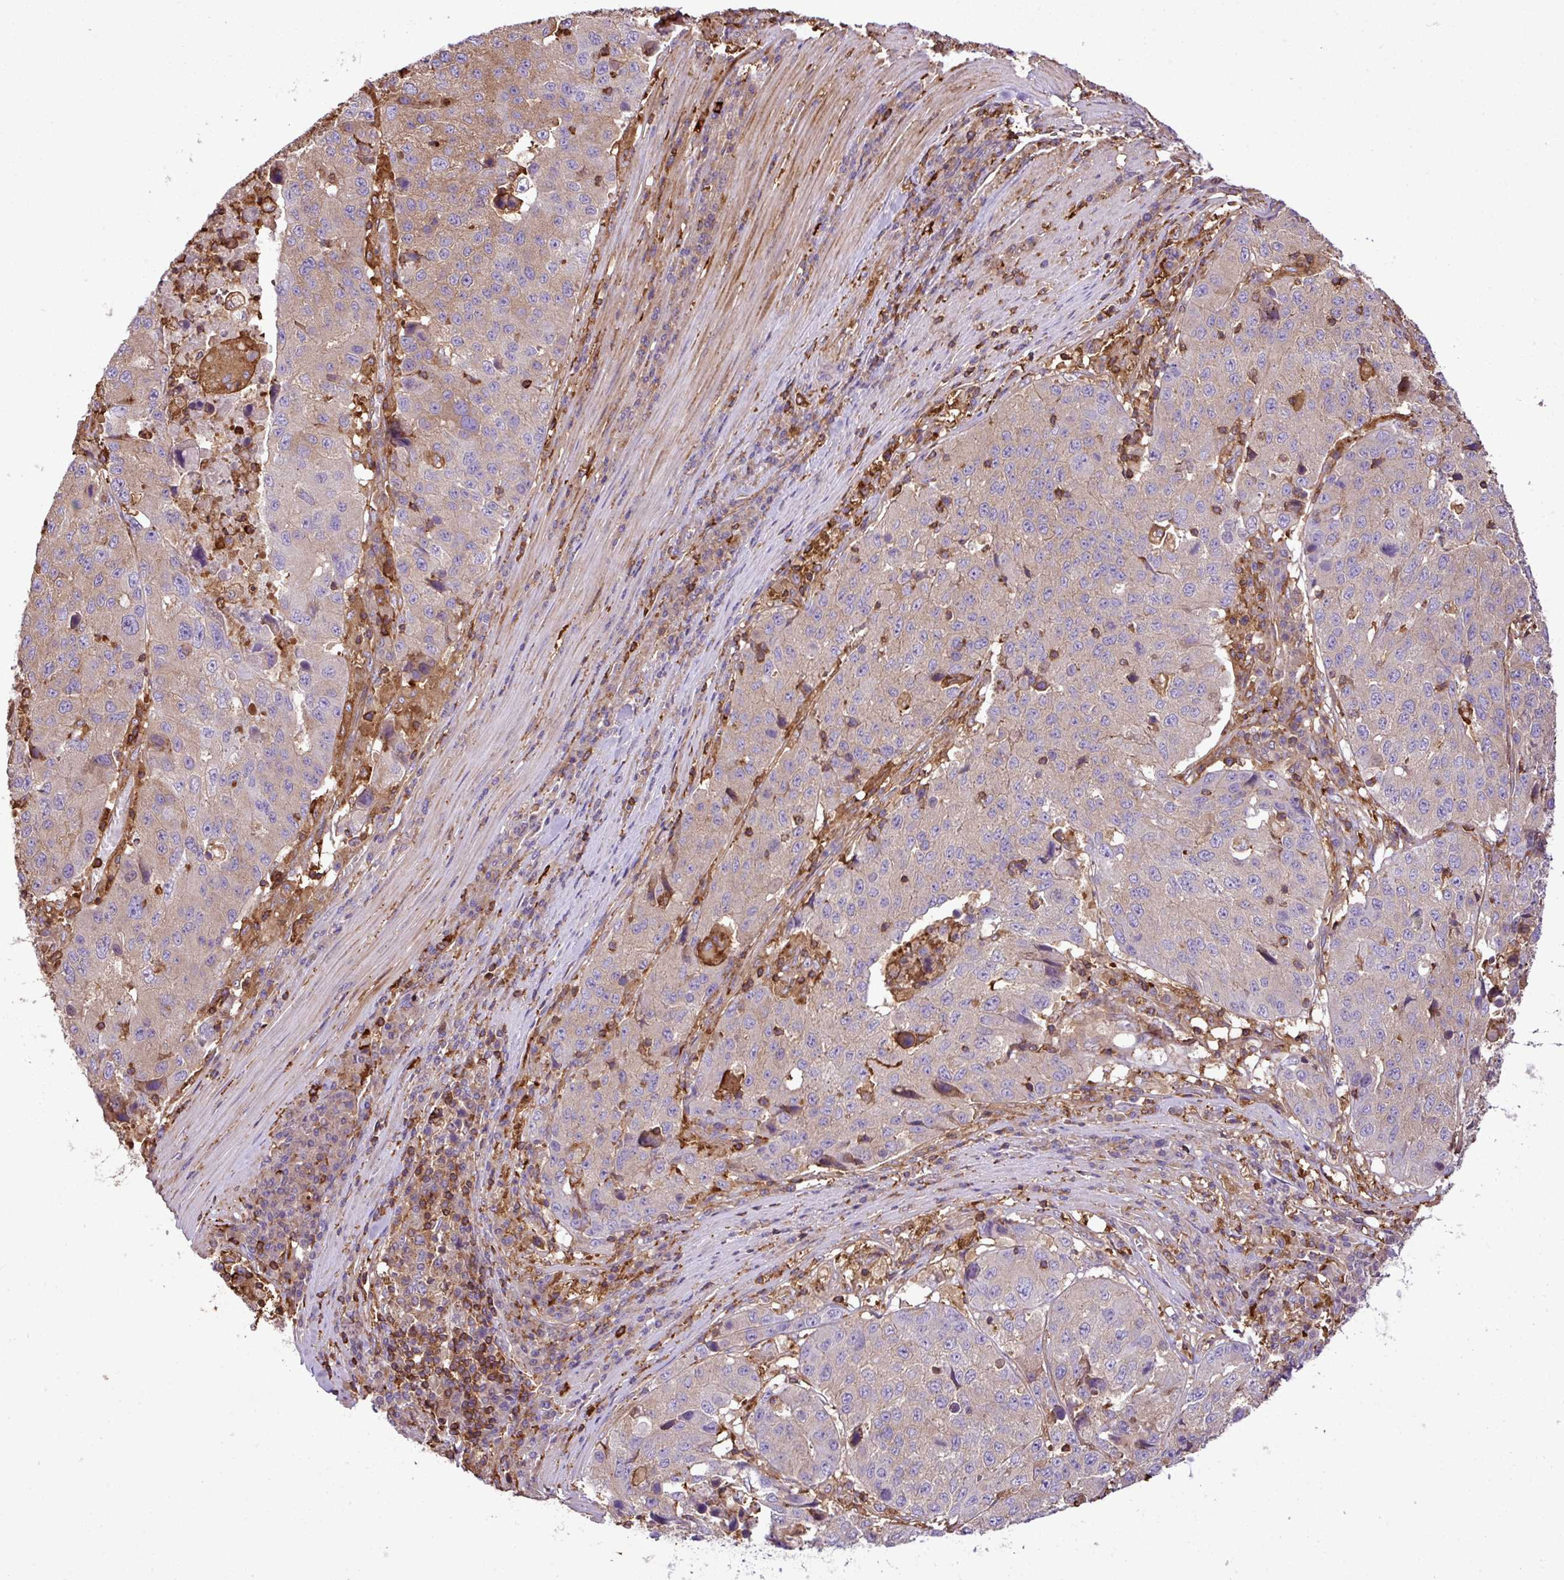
{"staining": {"intensity": "negative", "quantity": "none", "location": "none"}, "tissue": "stomach cancer", "cell_type": "Tumor cells", "image_type": "cancer", "snomed": [{"axis": "morphology", "description": "Adenocarcinoma, NOS"}, {"axis": "topography", "description": "Stomach"}], "caption": "Human adenocarcinoma (stomach) stained for a protein using immunohistochemistry demonstrates no expression in tumor cells.", "gene": "PGAP6", "patient": {"sex": "male", "age": 71}}